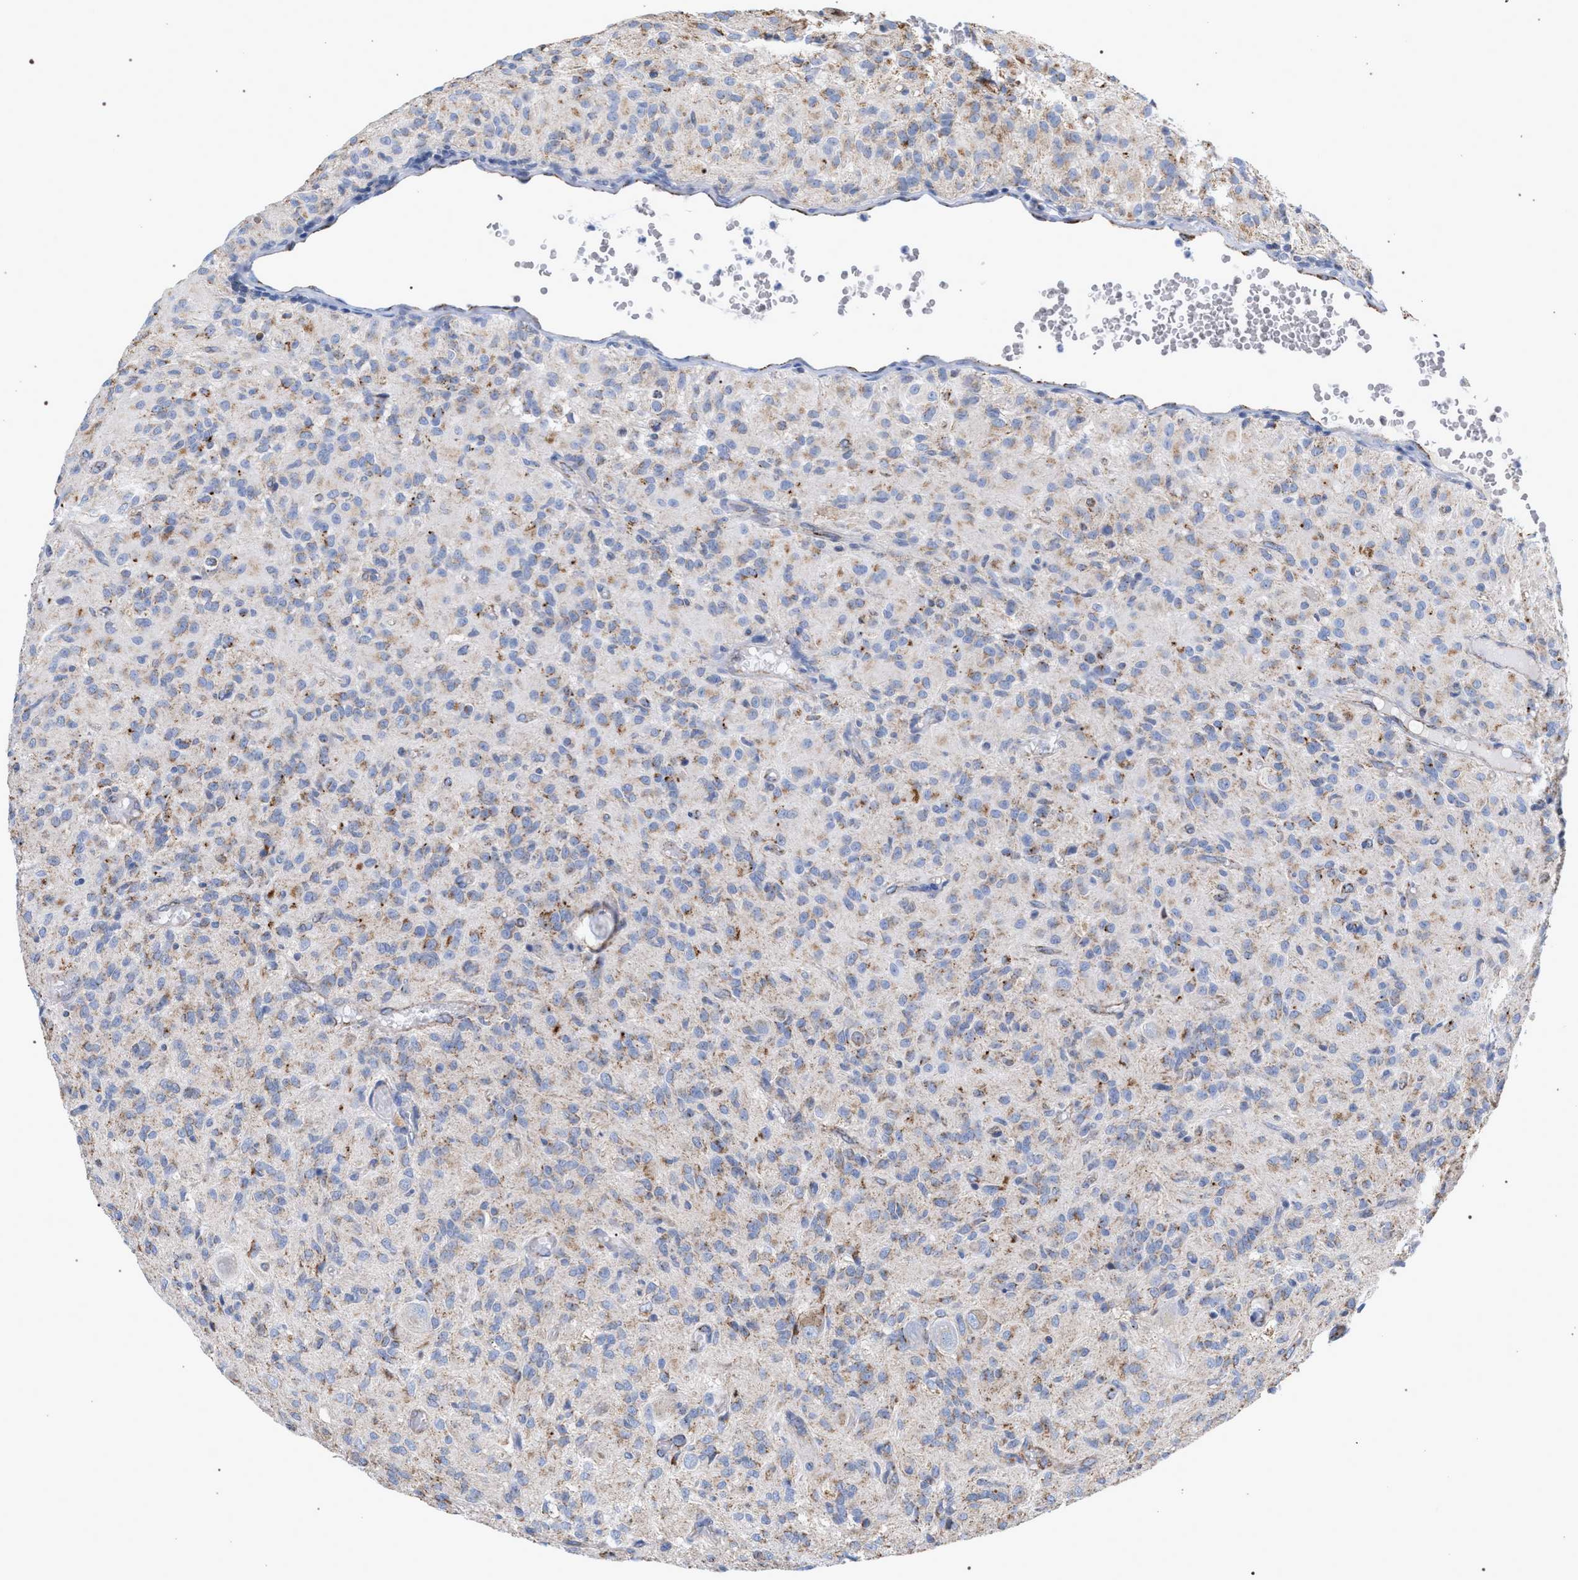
{"staining": {"intensity": "weak", "quantity": "25%-75%", "location": "cytoplasmic/membranous"}, "tissue": "glioma", "cell_type": "Tumor cells", "image_type": "cancer", "snomed": [{"axis": "morphology", "description": "Glioma, malignant, High grade"}, {"axis": "topography", "description": "Brain"}], "caption": "The micrograph exhibits a brown stain indicating the presence of a protein in the cytoplasmic/membranous of tumor cells in malignant glioma (high-grade).", "gene": "ECI2", "patient": {"sex": "female", "age": 59}}